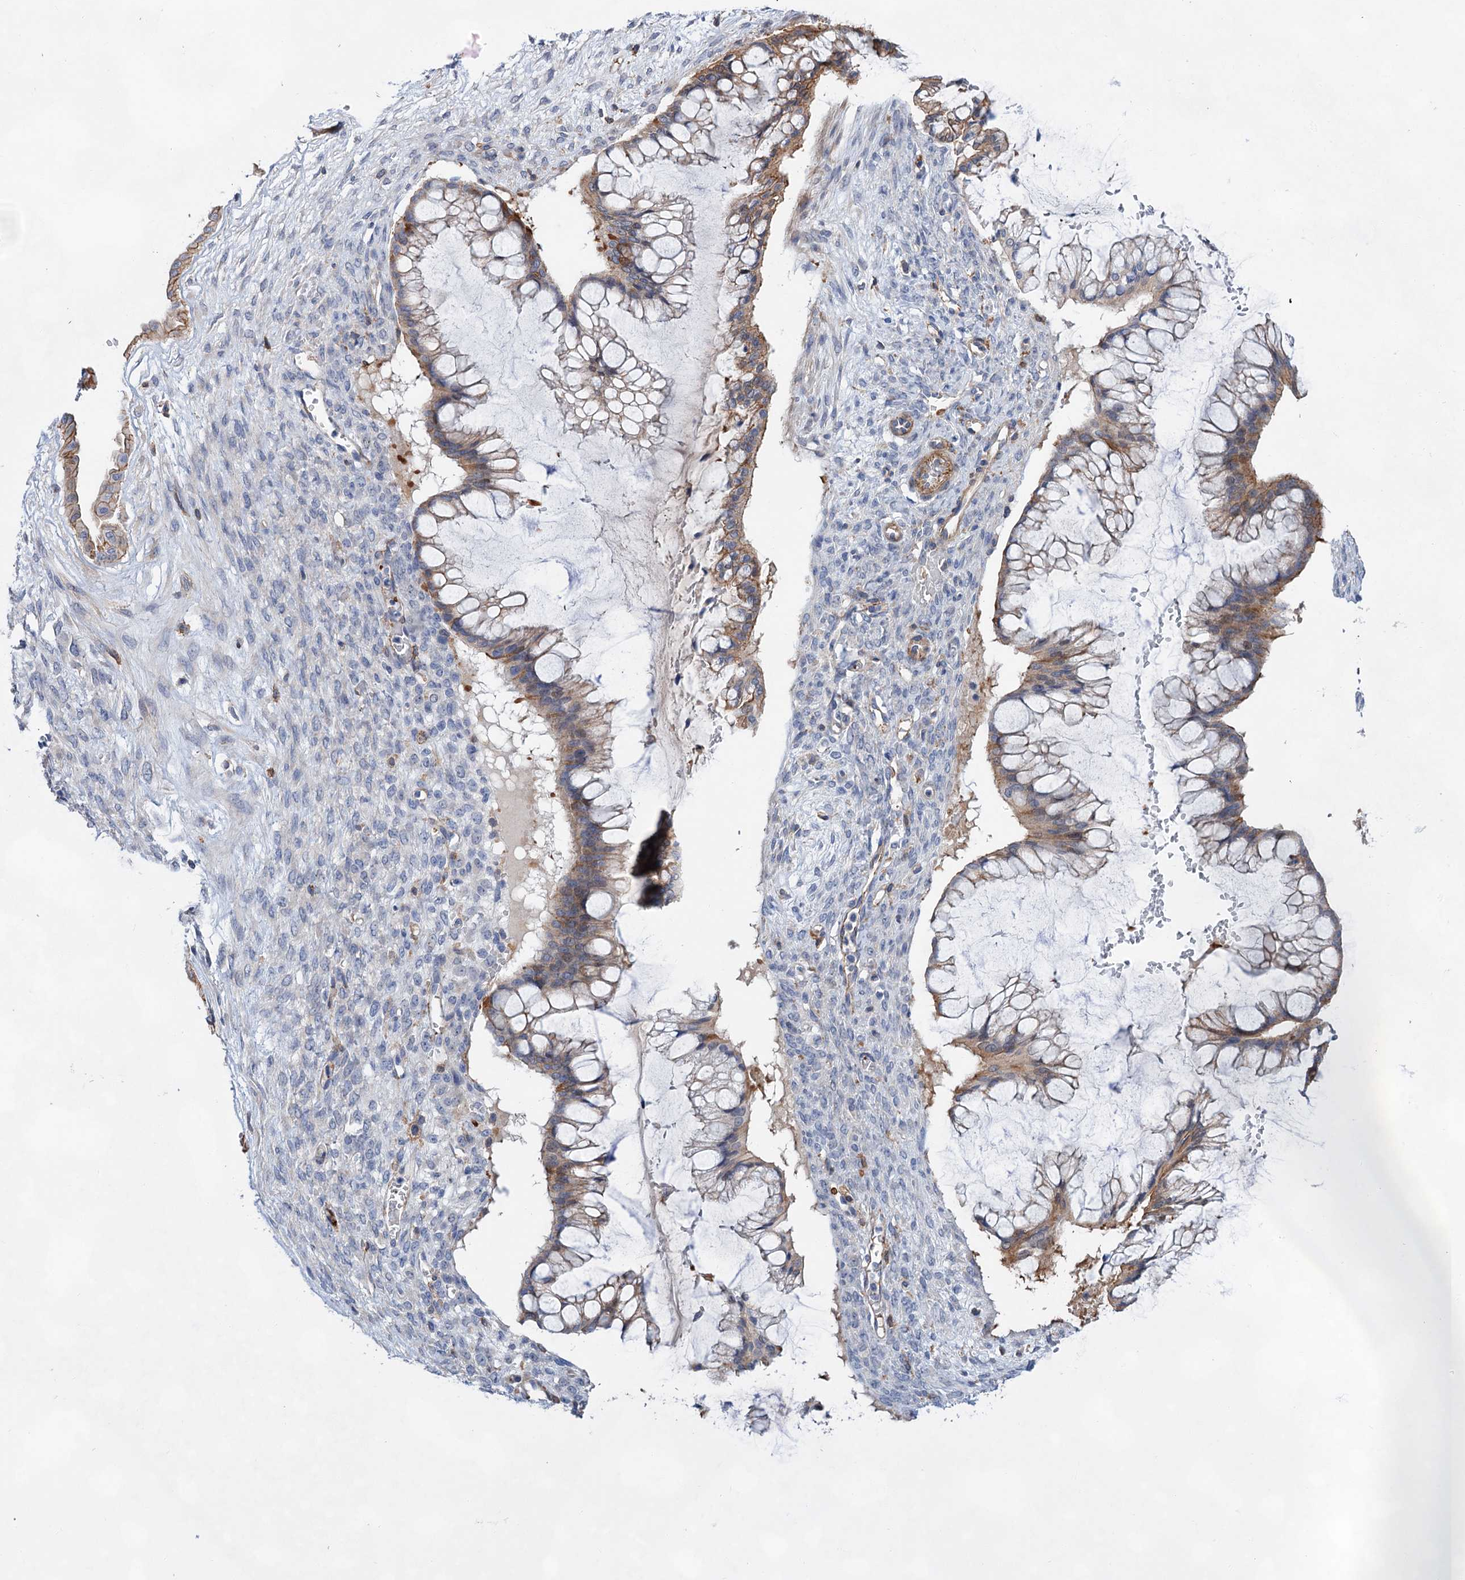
{"staining": {"intensity": "moderate", "quantity": "25%-75%", "location": "cytoplasmic/membranous"}, "tissue": "ovarian cancer", "cell_type": "Tumor cells", "image_type": "cancer", "snomed": [{"axis": "morphology", "description": "Cystadenocarcinoma, mucinous, NOS"}, {"axis": "topography", "description": "Ovary"}], "caption": "Moderate cytoplasmic/membranous protein positivity is seen in about 25%-75% of tumor cells in ovarian cancer (mucinous cystadenocarcinoma).", "gene": "TMTC3", "patient": {"sex": "female", "age": 73}}